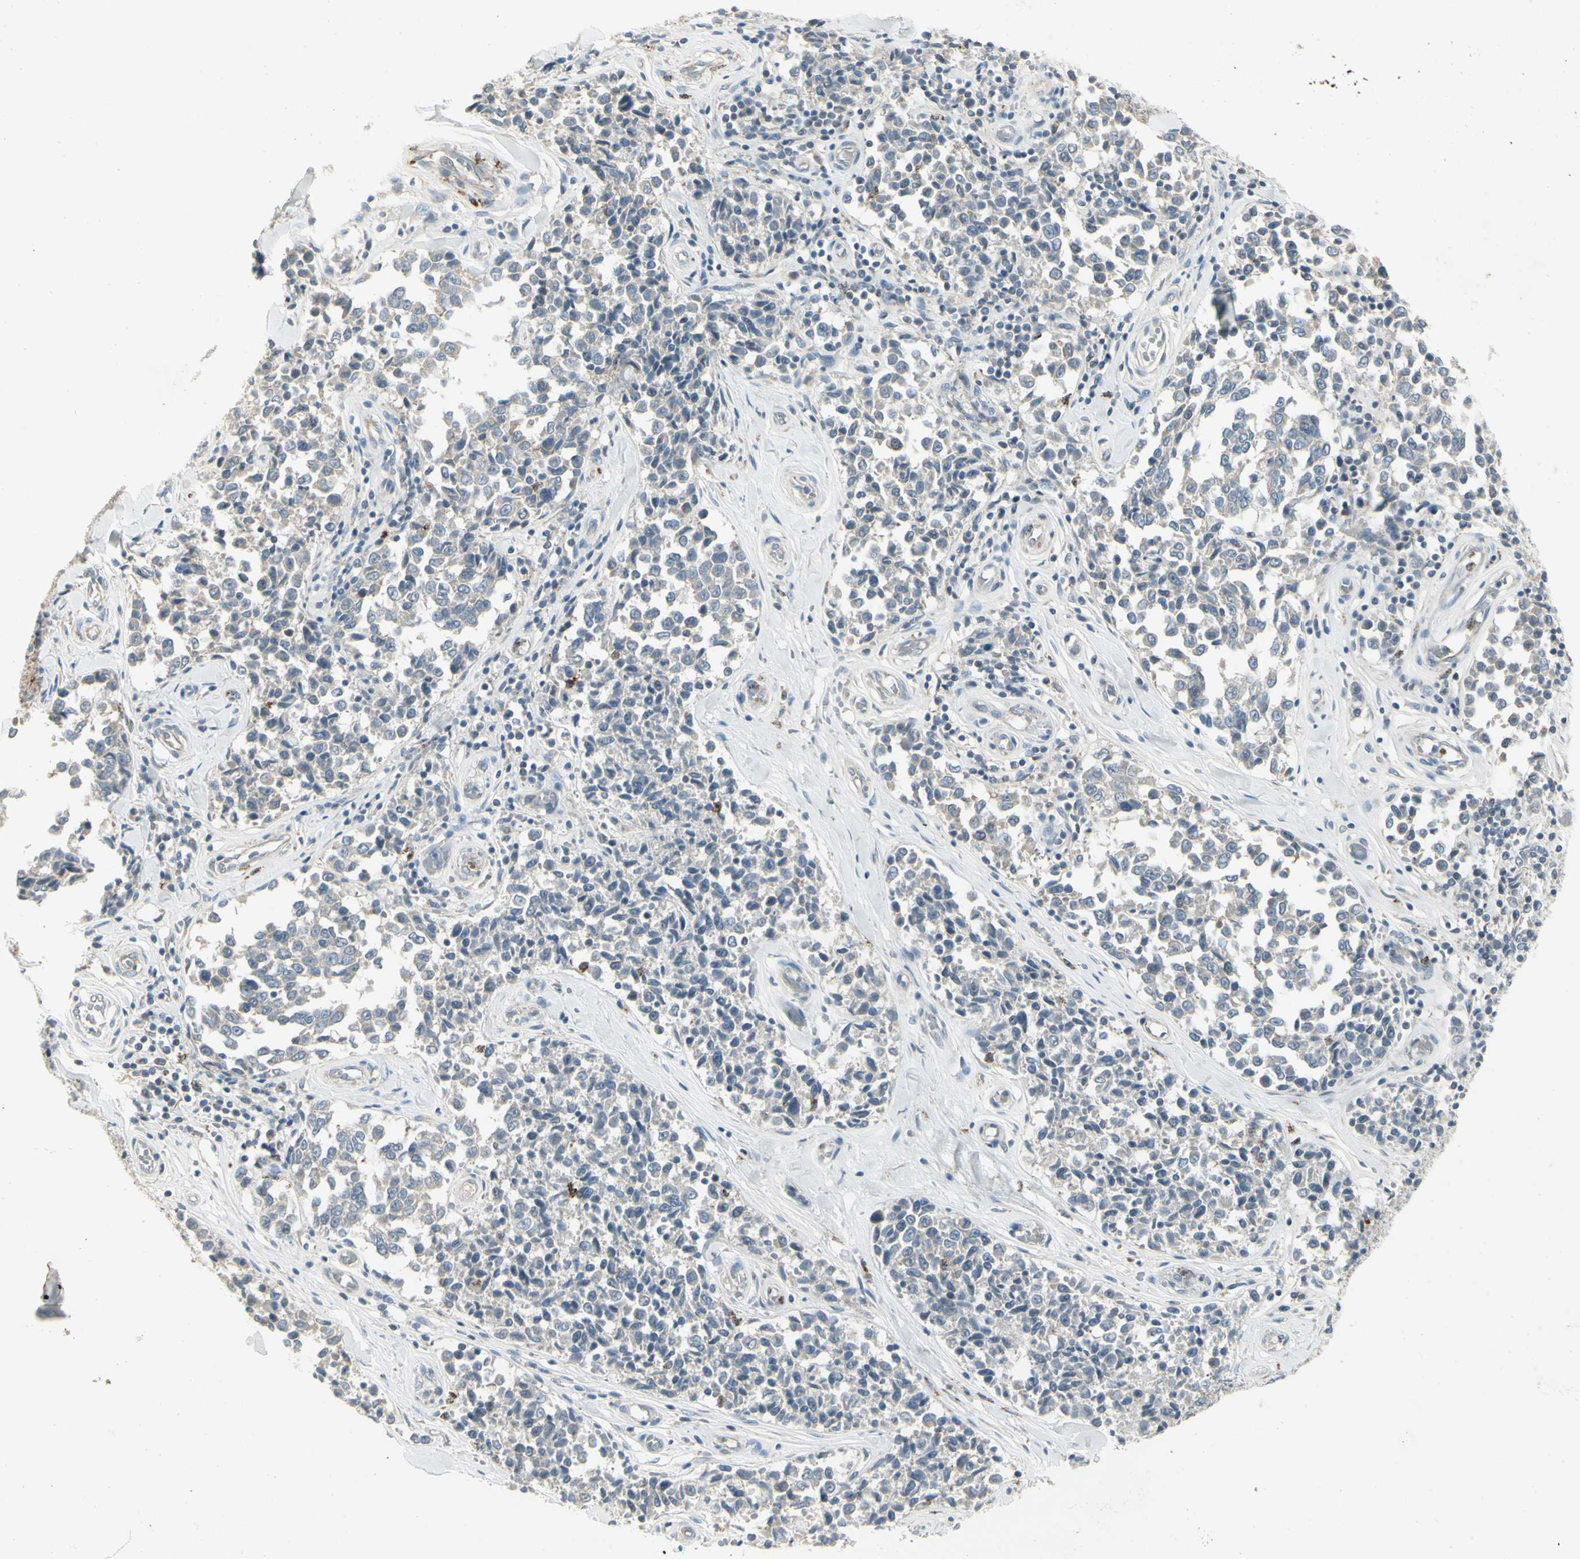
{"staining": {"intensity": "weak", "quantity": "<25%", "location": "cytoplasmic/membranous"}, "tissue": "melanoma", "cell_type": "Tumor cells", "image_type": "cancer", "snomed": [{"axis": "morphology", "description": "Malignant melanoma, NOS"}, {"axis": "topography", "description": "Skin"}], "caption": "An image of malignant melanoma stained for a protein shows no brown staining in tumor cells.", "gene": "CCNB2", "patient": {"sex": "female", "age": 64}}